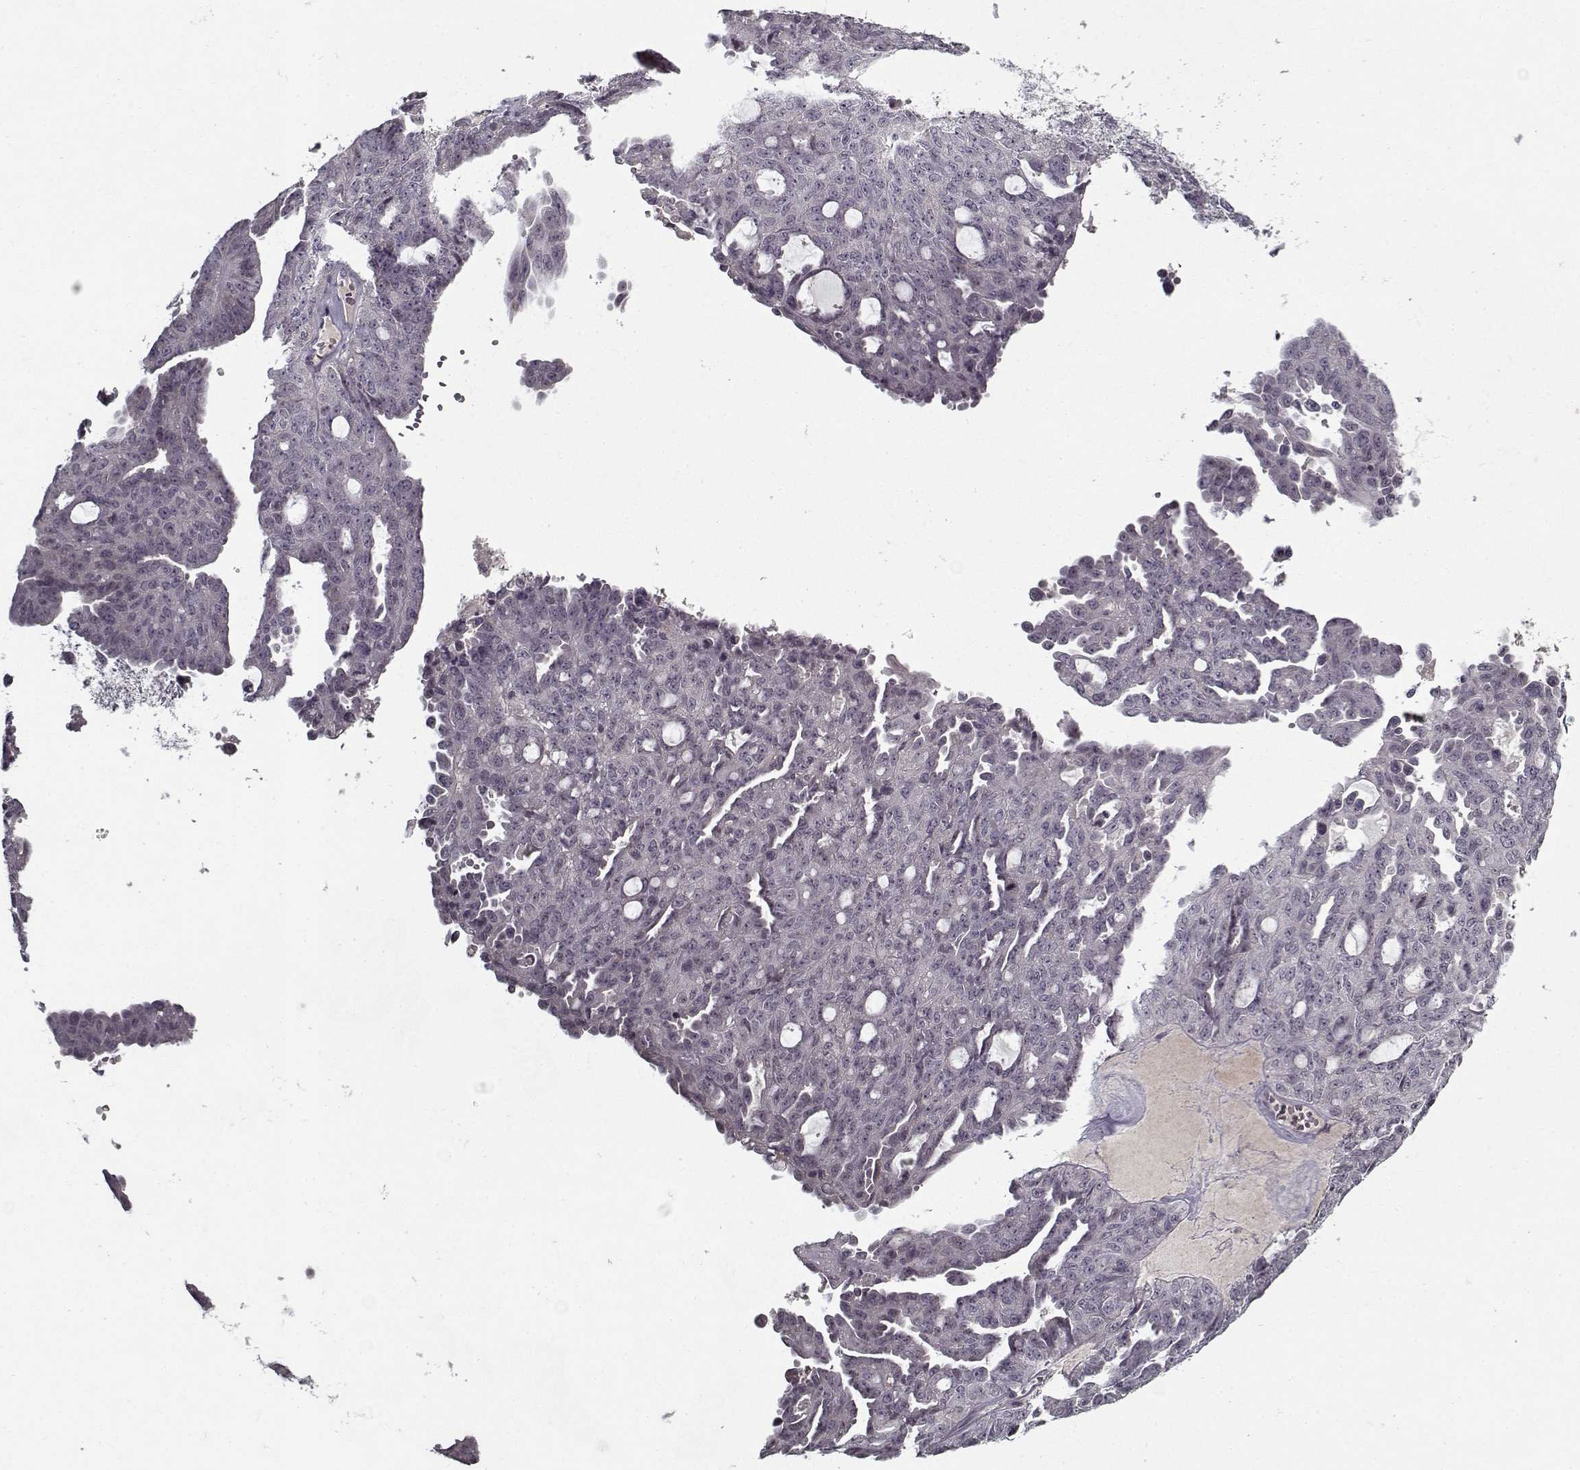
{"staining": {"intensity": "negative", "quantity": "none", "location": "none"}, "tissue": "ovarian cancer", "cell_type": "Tumor cells", "image_type": "cancer", "snomed": [{"axis": "morphology", "description": "Cystadenocarcinoma, serous, NOS"}, {"axis": "topography", "description": "Ovary"}], "caption": "Protein analysis of ovarian cancer (serous cystadenocarcinoma) displays no significant staining in tumor cells. Nuclei are stained in blue.", "gene": "LAMA2", "patient": {"sex": "female", "age": 71}}